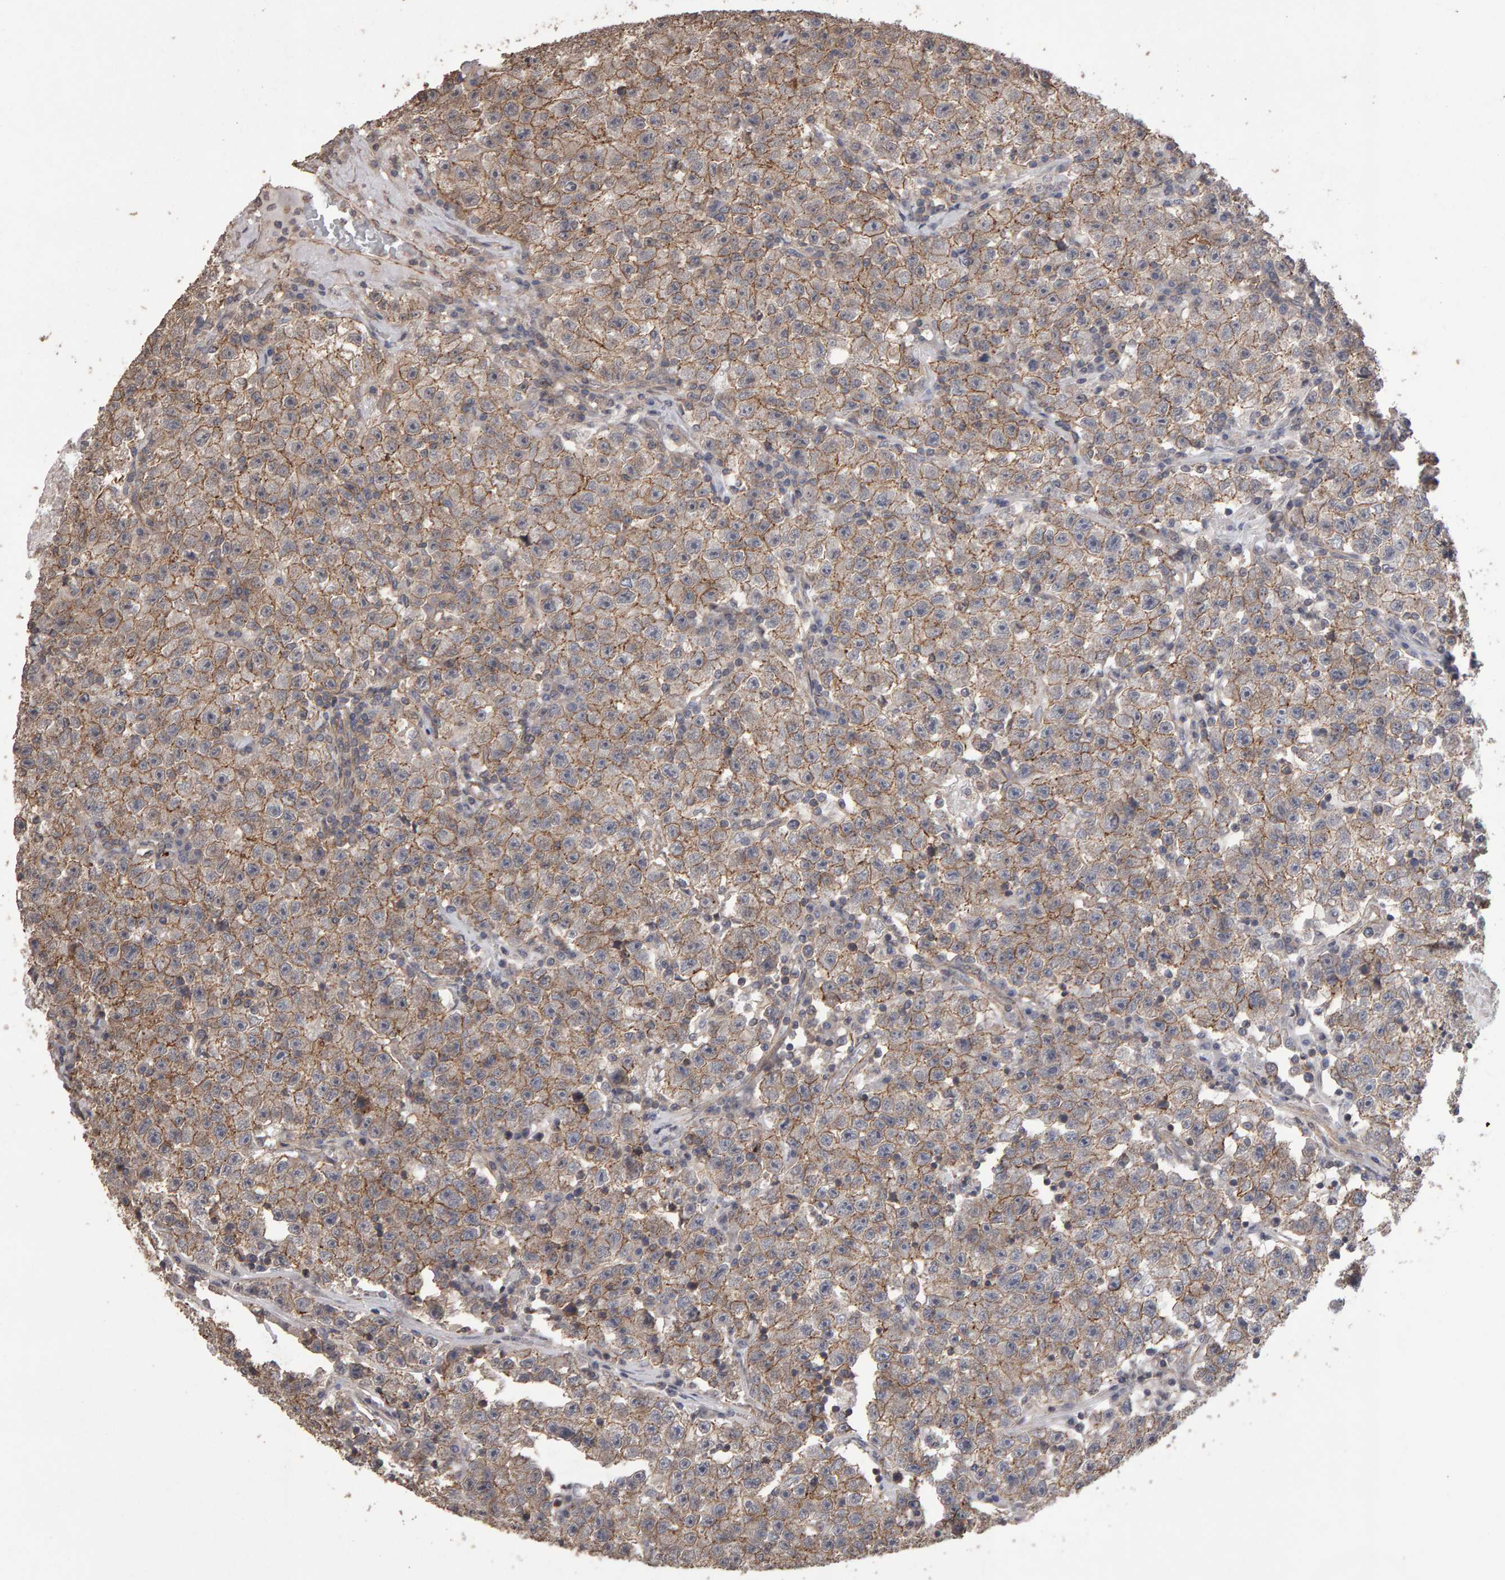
{"staining": {"intensity": "moderate", "quantity": ">75%", "location": "cytoplasmic/membranous"}, "tissue": "testis cancer", "cell_type": "Tumor cells", "image_type": "cancer", "snomed": [{"axis": "morphology", "description": "Seminoma, NOS"}, {"axis": "topography", "description": "Testis"}], "caption": "The photomicrograph demonstrates a brown stain indicating the presence of a protein in the cytoplasmic/membranous of tumor cells in testis seminoma. The protein of interest is shown in brown color, while the nuclei are stained blue.", "gene": "SCRIB", "patient": {"sex": "male", "age": 22}}